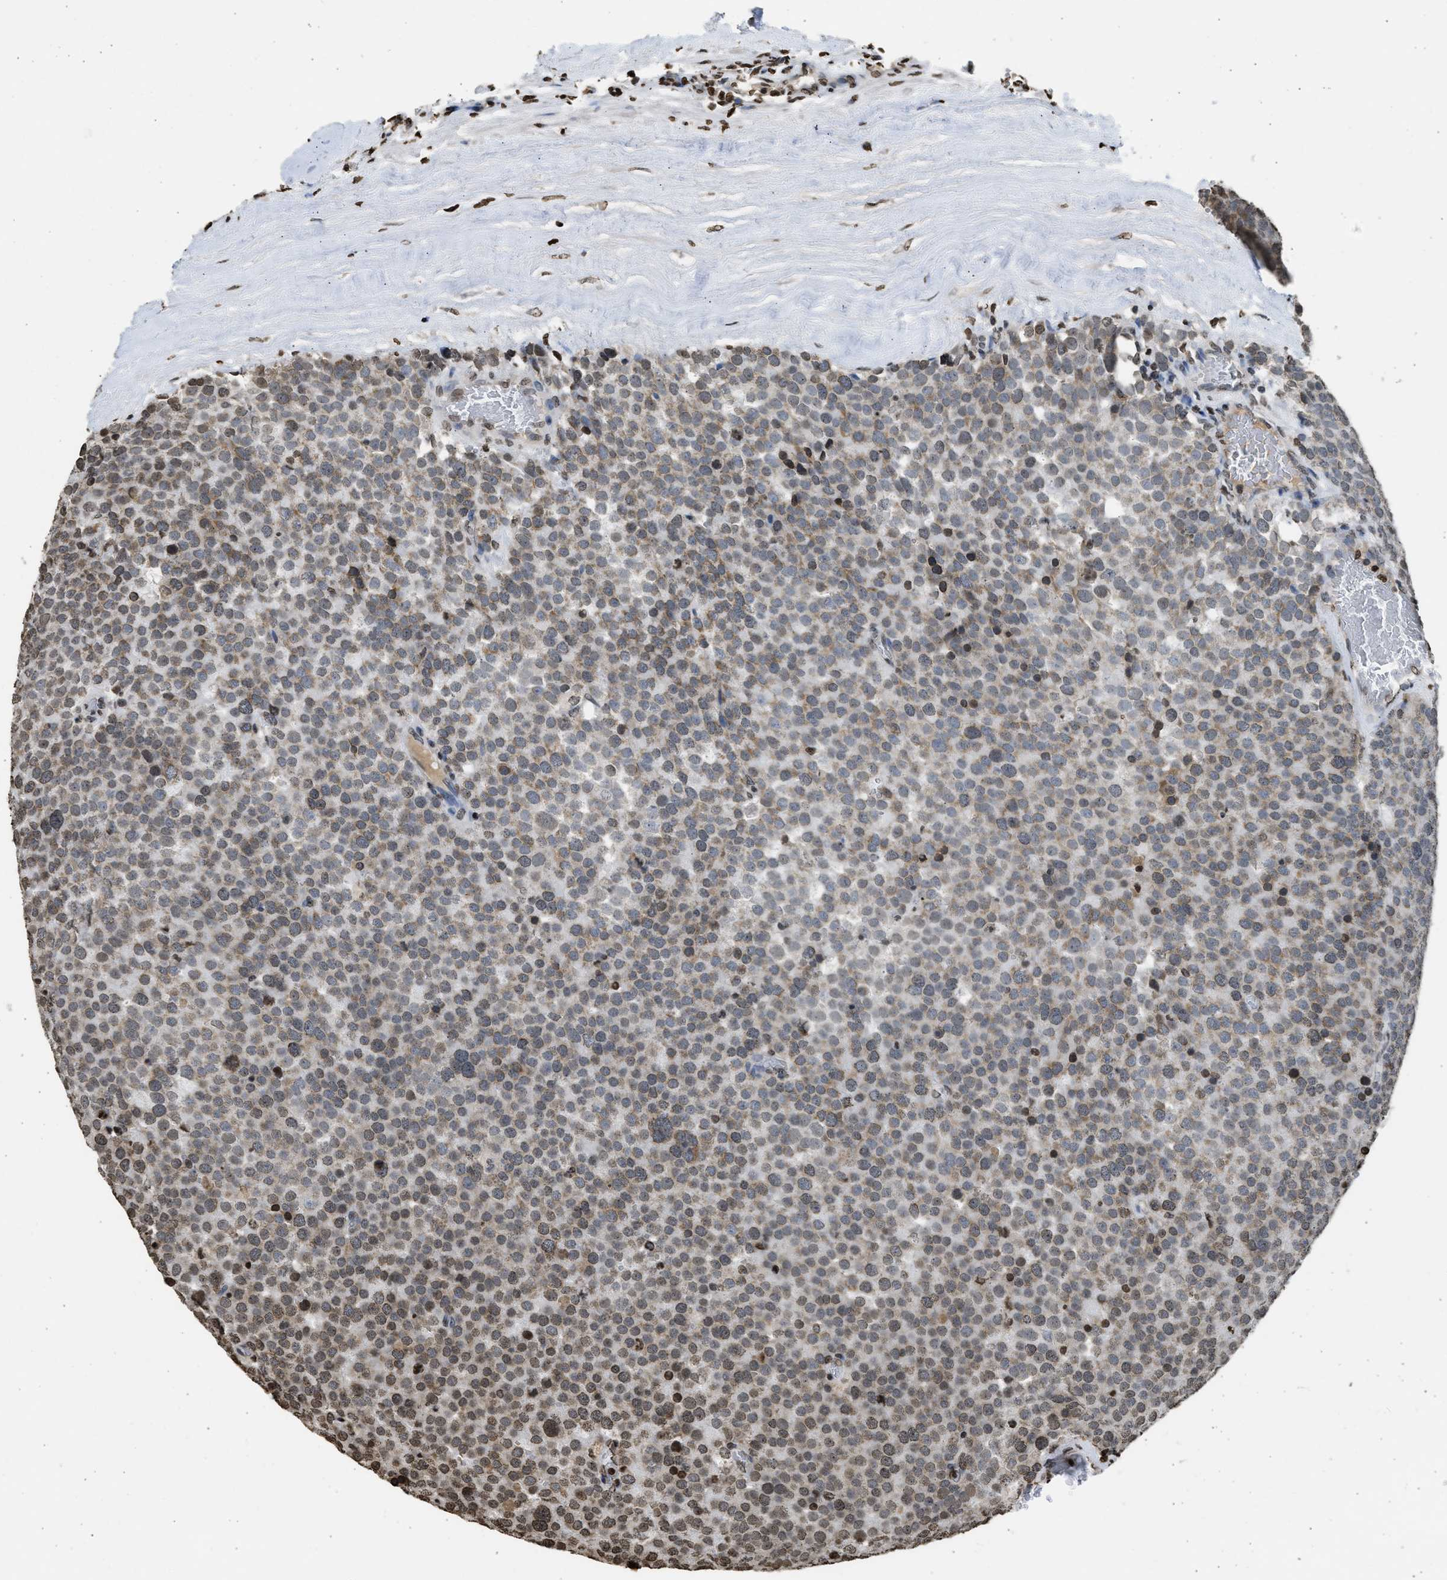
{"staining": {"intensity": "moderate", "quantity": "25%-75%", "location": "cytoplasmic/membranous"}, "tissue": "testis cancer", "cell_type": "Tumor cells", "image_type": "cancer", "snomed": [{"axis": "morphology", "description": "Normal tissue, NOS"}, {"axis": "morphology", "description": "Seminoma, NOS"}, {"axis": "topography", "description": "Testis"}], "caption": "A medium amount of moderate cytoplasmic/membranous staining is identified in about 25%-75% of tumor cells in testis cancer (seminoma) tissue. (DAB (3,3'-diaminobenzidine) IHC with brightfield microscopy, high magnification).", "gene": "RRAGC", "patient": {"sex": "male", "age": 71}}